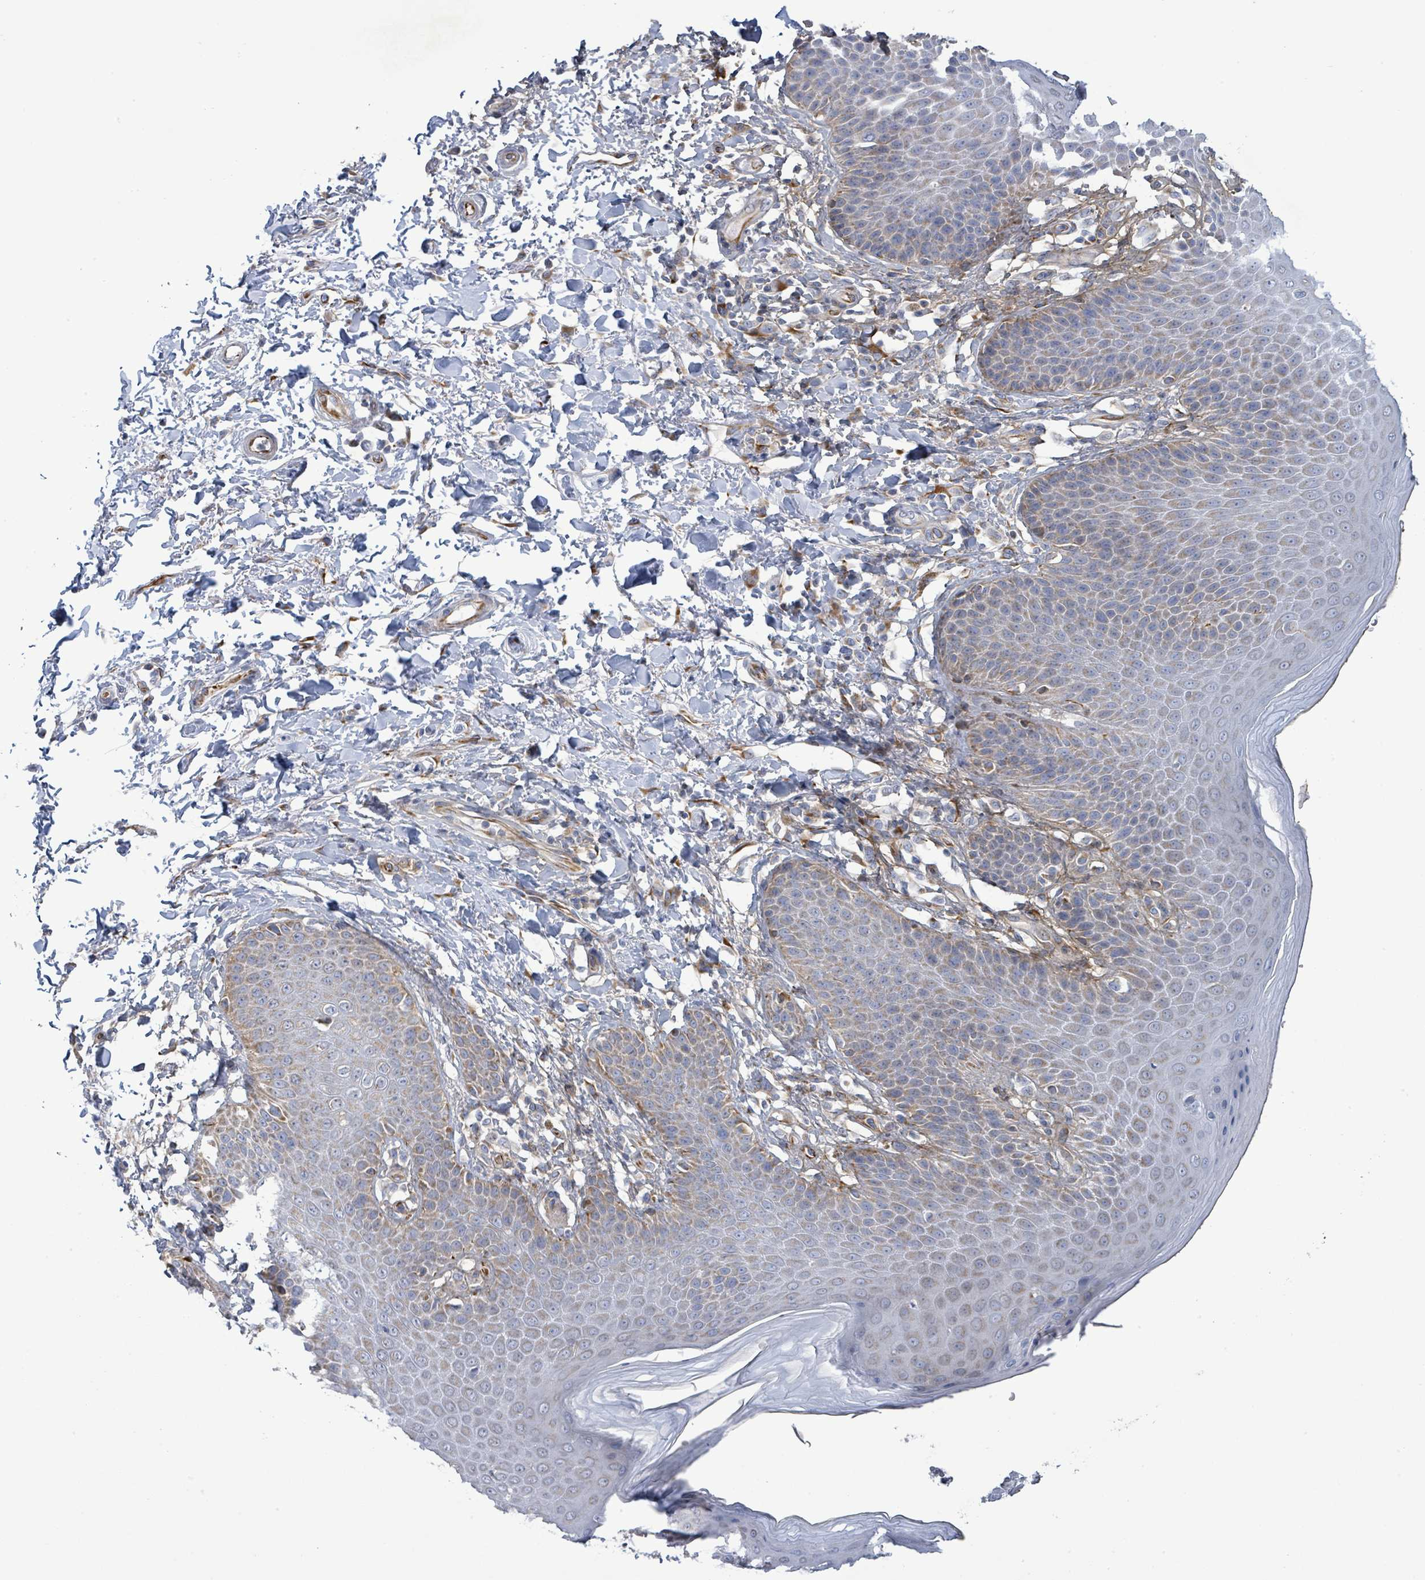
{"staining": {"intensity": "moderate", "quantity": "<25%", "location": "cytoplasmic/membranous"}, "tissue": "skin", "cell_type": "Epidermal cells", "image_type": "normal", "snomed": [{"axis": "morphology", "description": "Normal tissue, NOS"}, {"axis": "topography", "description": "Peripheral nerve tissue"}], "caption": "Immunohistochemistry image of benign skin stained for a protein (brown), which reveals low levels of moderate cytoplasmic/membranous positivity in approximately <25% of epidermal cells.", "gene": "ALG12", "patient": {"sex": "male", "age": 51}}